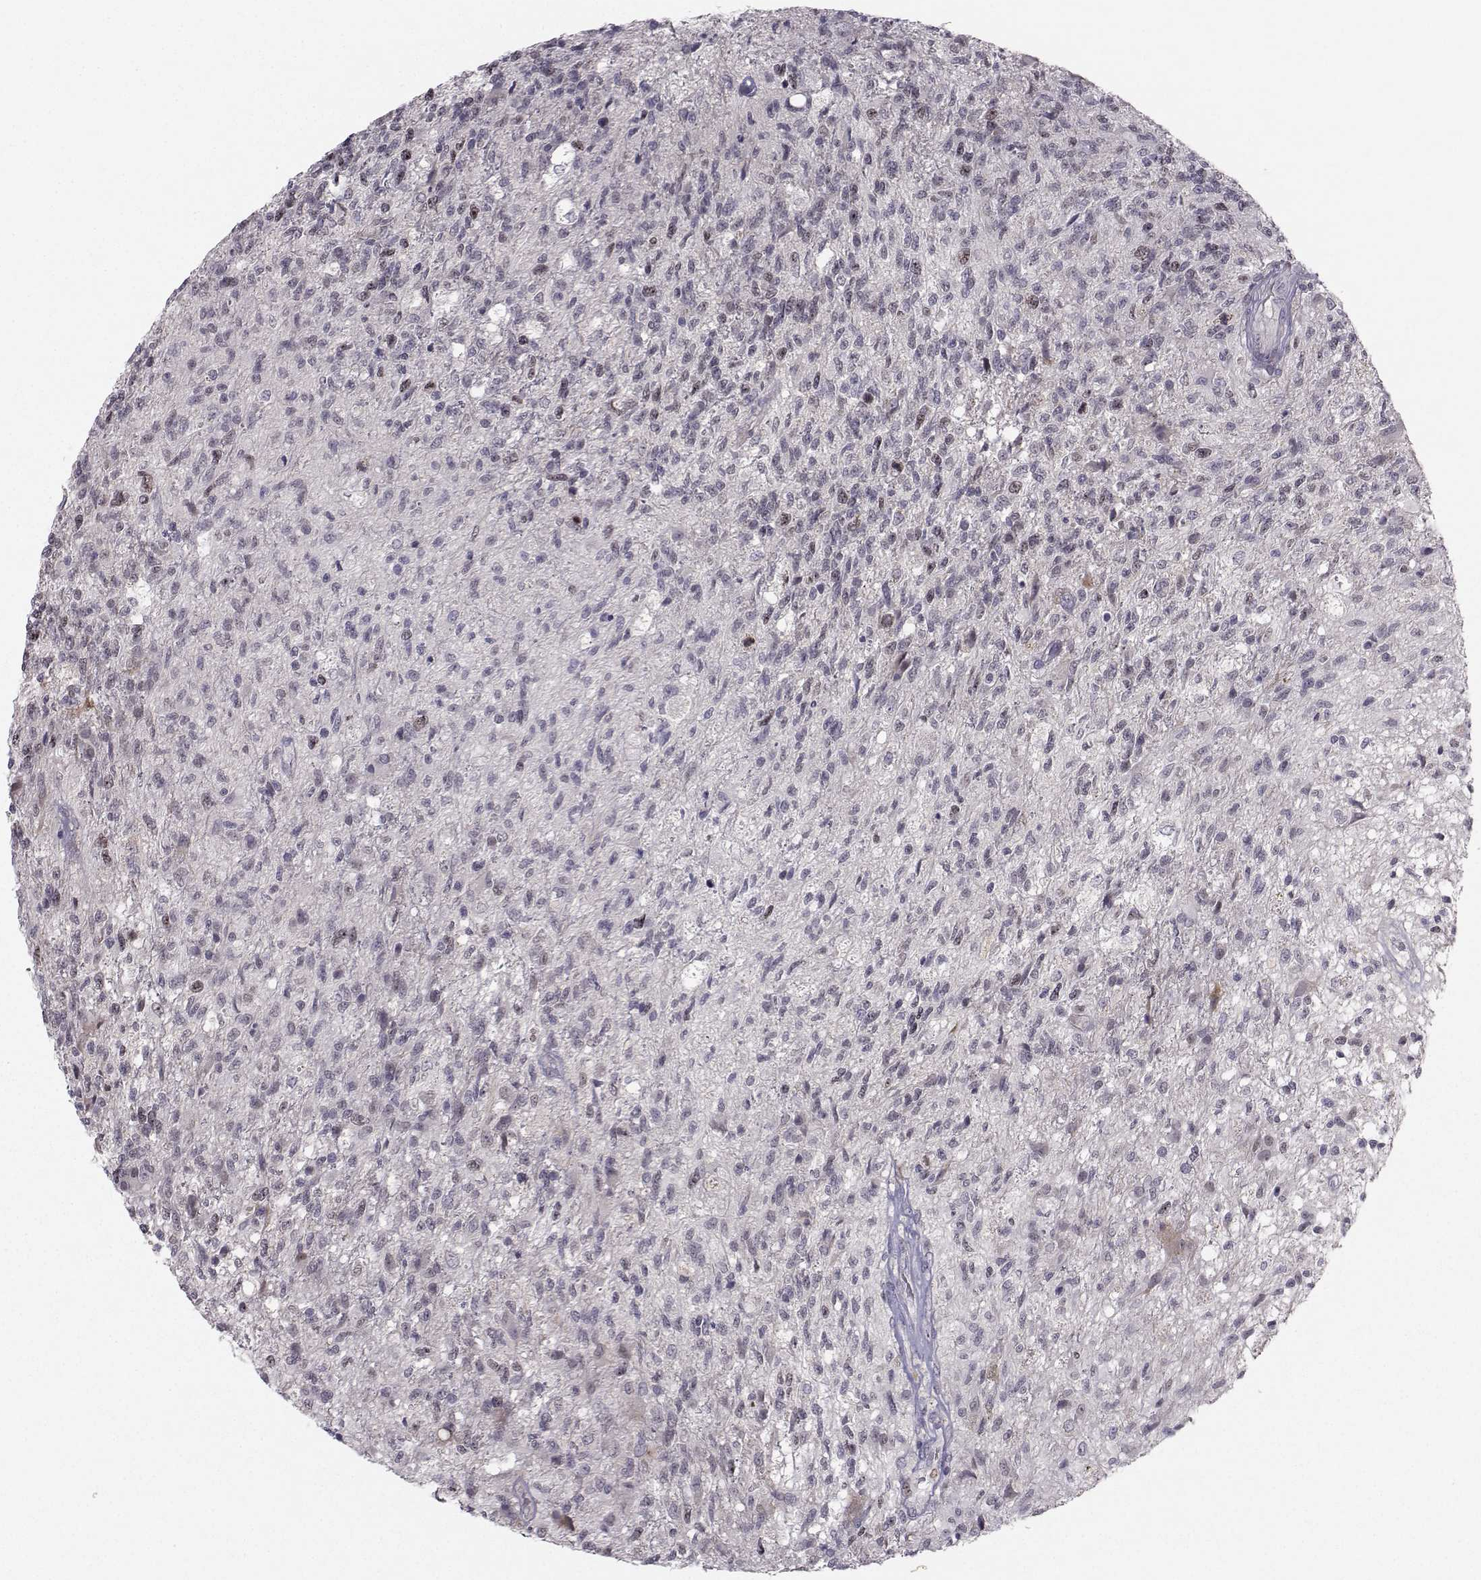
{"staining": {"intensity": "negative", "quantity": "none", "location": "none"}, "tissue": "glioma", "cell_type": "Tumor cells", "image_type": "cancer", "snomed": [{"axis": "morphology", "description": "Glioma, malignant, High grade"}, {"axis": "topography", "description": "Brain"}], "caption": "This is a photomicrograph of immunohistochemistry staining of glioma, which shows no staining in tumor cells. (IHC, brightfield microscopy, high magnification).", "gene": "LRP8", "patient": {"sex": "male", "age": 56}}